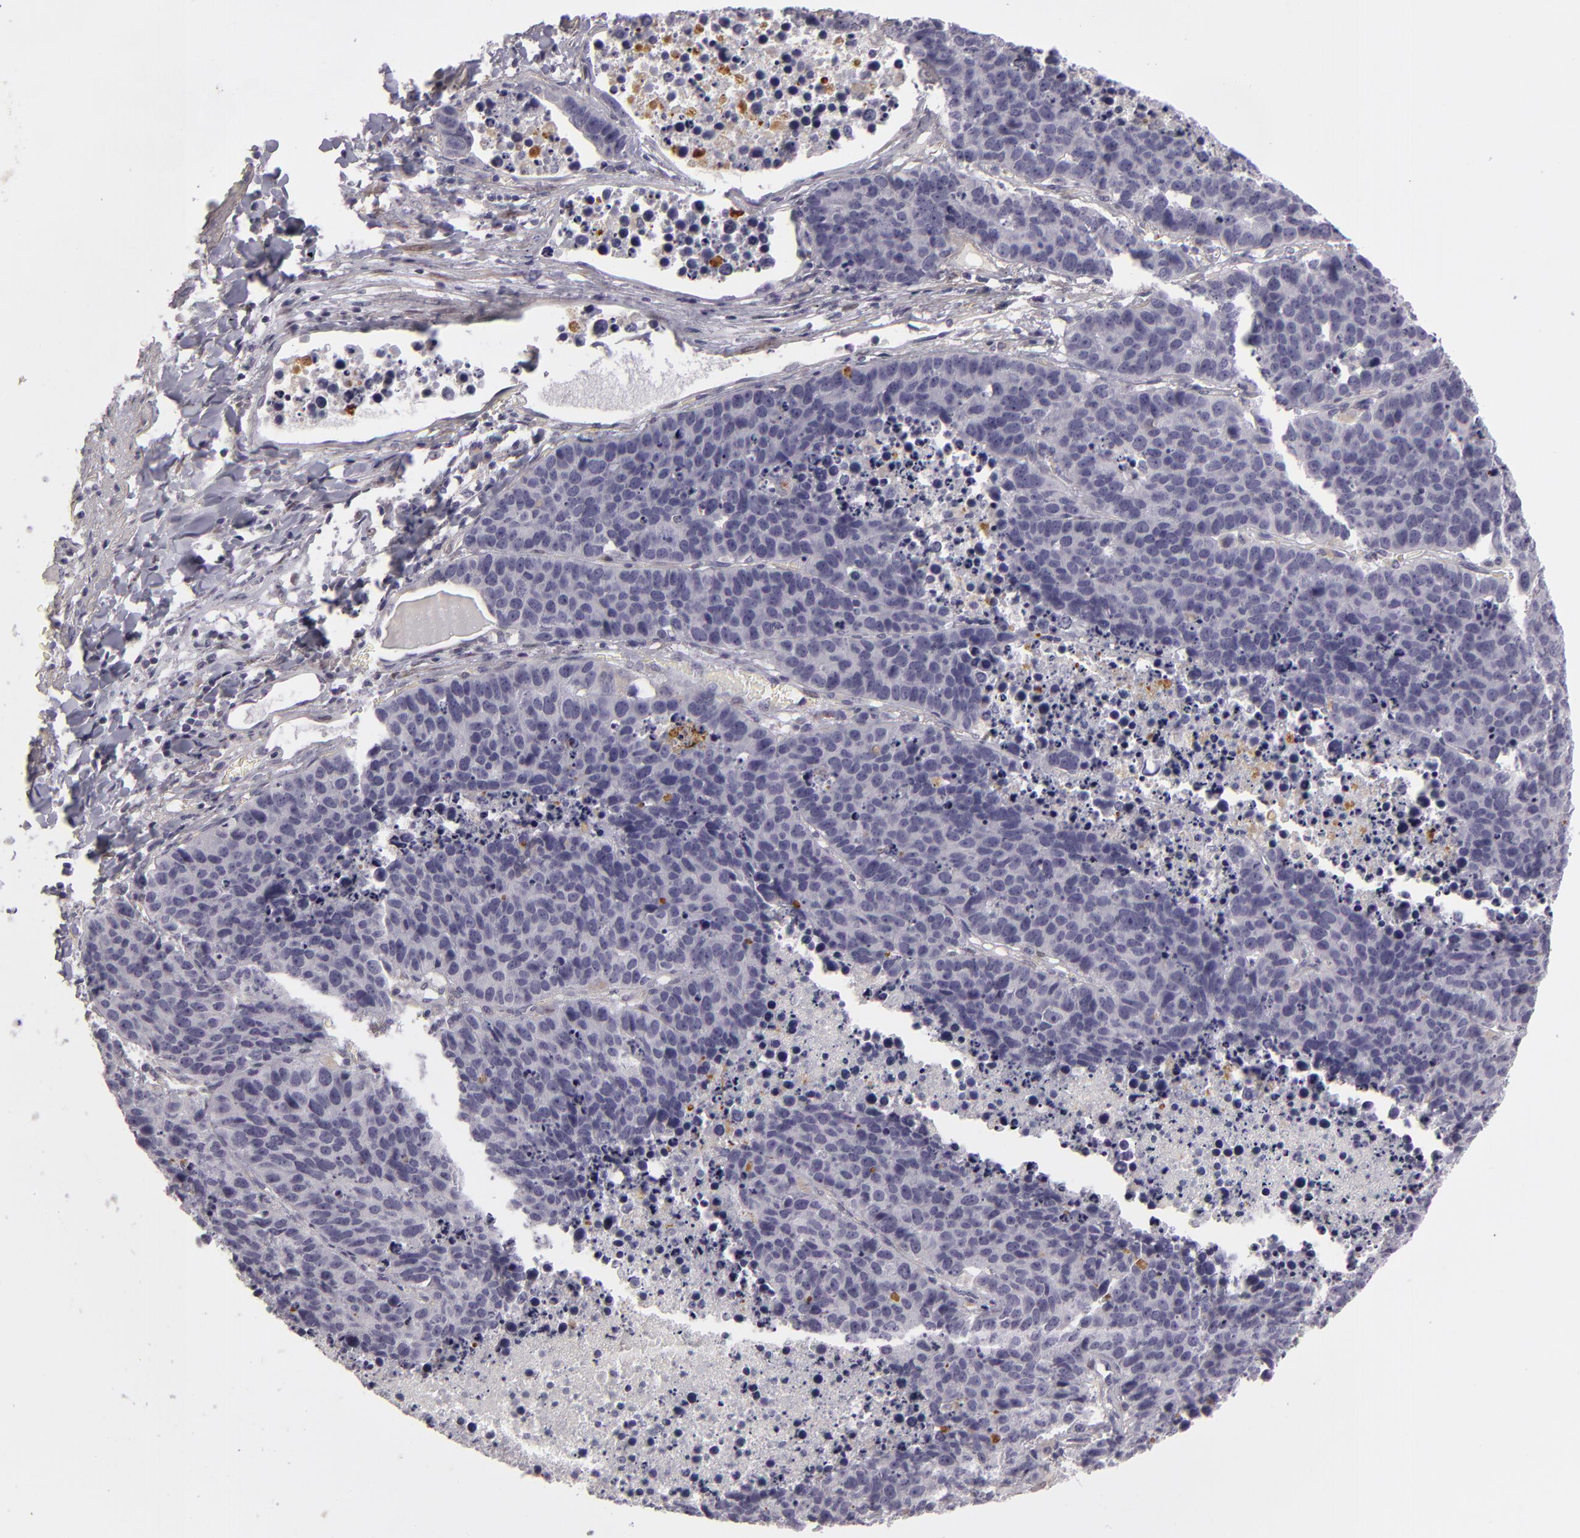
{"staining": {"intensity": "negative", "quantity": "none", "location": "none"}, "tissue": "lung cancer", "cell_type": "Tumor cells", "image_type": "cancer", "snomed": [{"axis": "morphology", "description": "Carcinoid, malignant, NOS"}, {"axis": "topography", "description": "Lung"}], "caption": "This is an immunohistochemistry (IHC) image of human lung cancer (malignant carcinoid). There is no expression in tumor cells.", "gene": "EFS", "patient": {"sex": "male", "age": 60}}